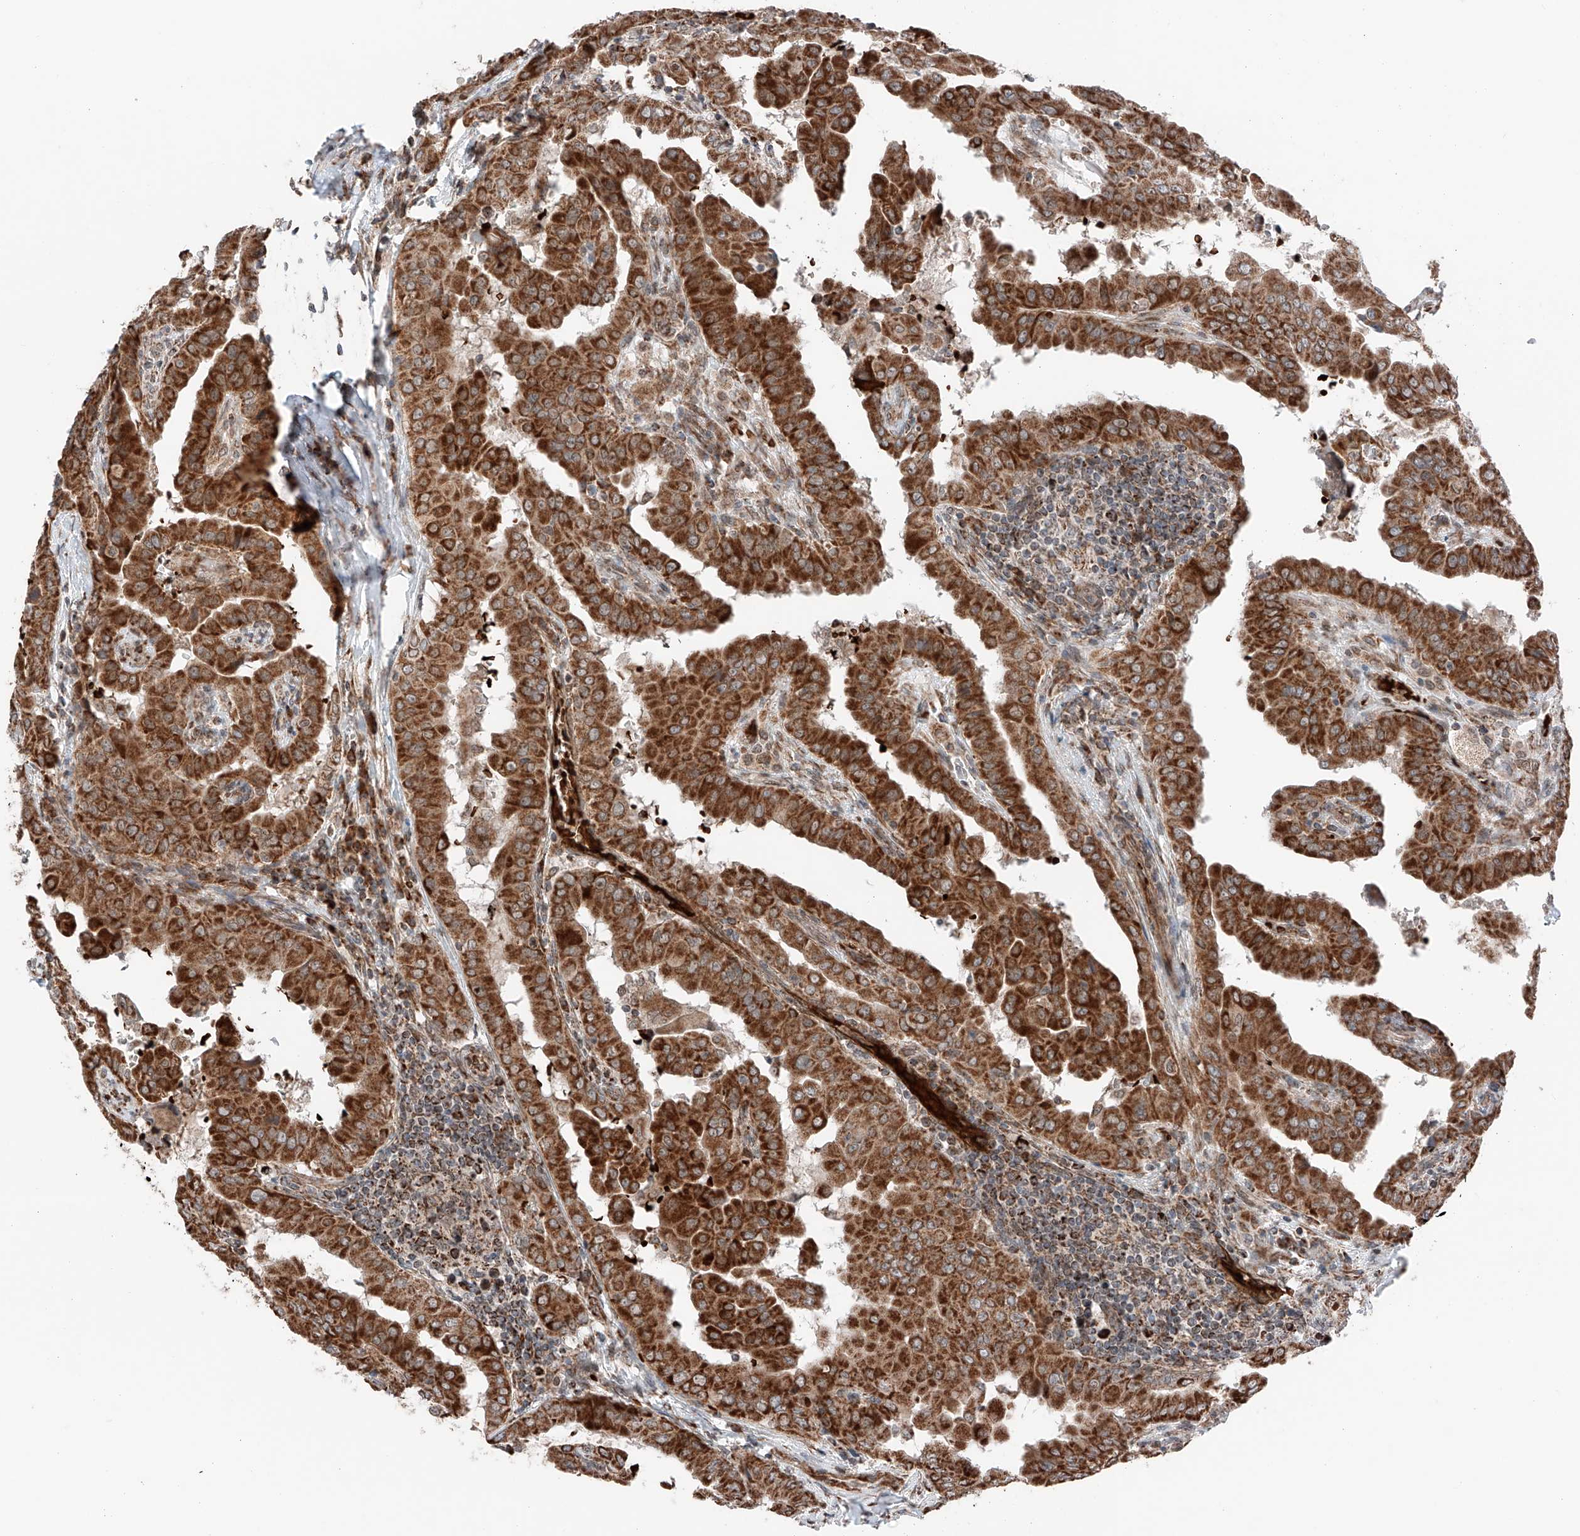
{"staining": {"intensity": "strong", "quantity": ">75%", "location": "cytoplasmic/membranous"}, "tissue": "thyroid cancer", "cell_type": "Tumor cells", "image_type": "cancer", "snomed": [{"axis": "morphology", "description": "Papillary adenocarcinoma, NOS"}, {"axis": "topography", "description": "Thyroid gland"}], "caption": "Tumor cells demonstrate strong cytoplasmic/membranous positivity in about >75% of cells in thyroid papillary adenocarcinoma. (DAB (3,3'-diaminobenzidine) IHC with brightfield microscopy, high magnification).", "gene": "ZSCAN29", "patient": {"sex": "male", "age": 33}}